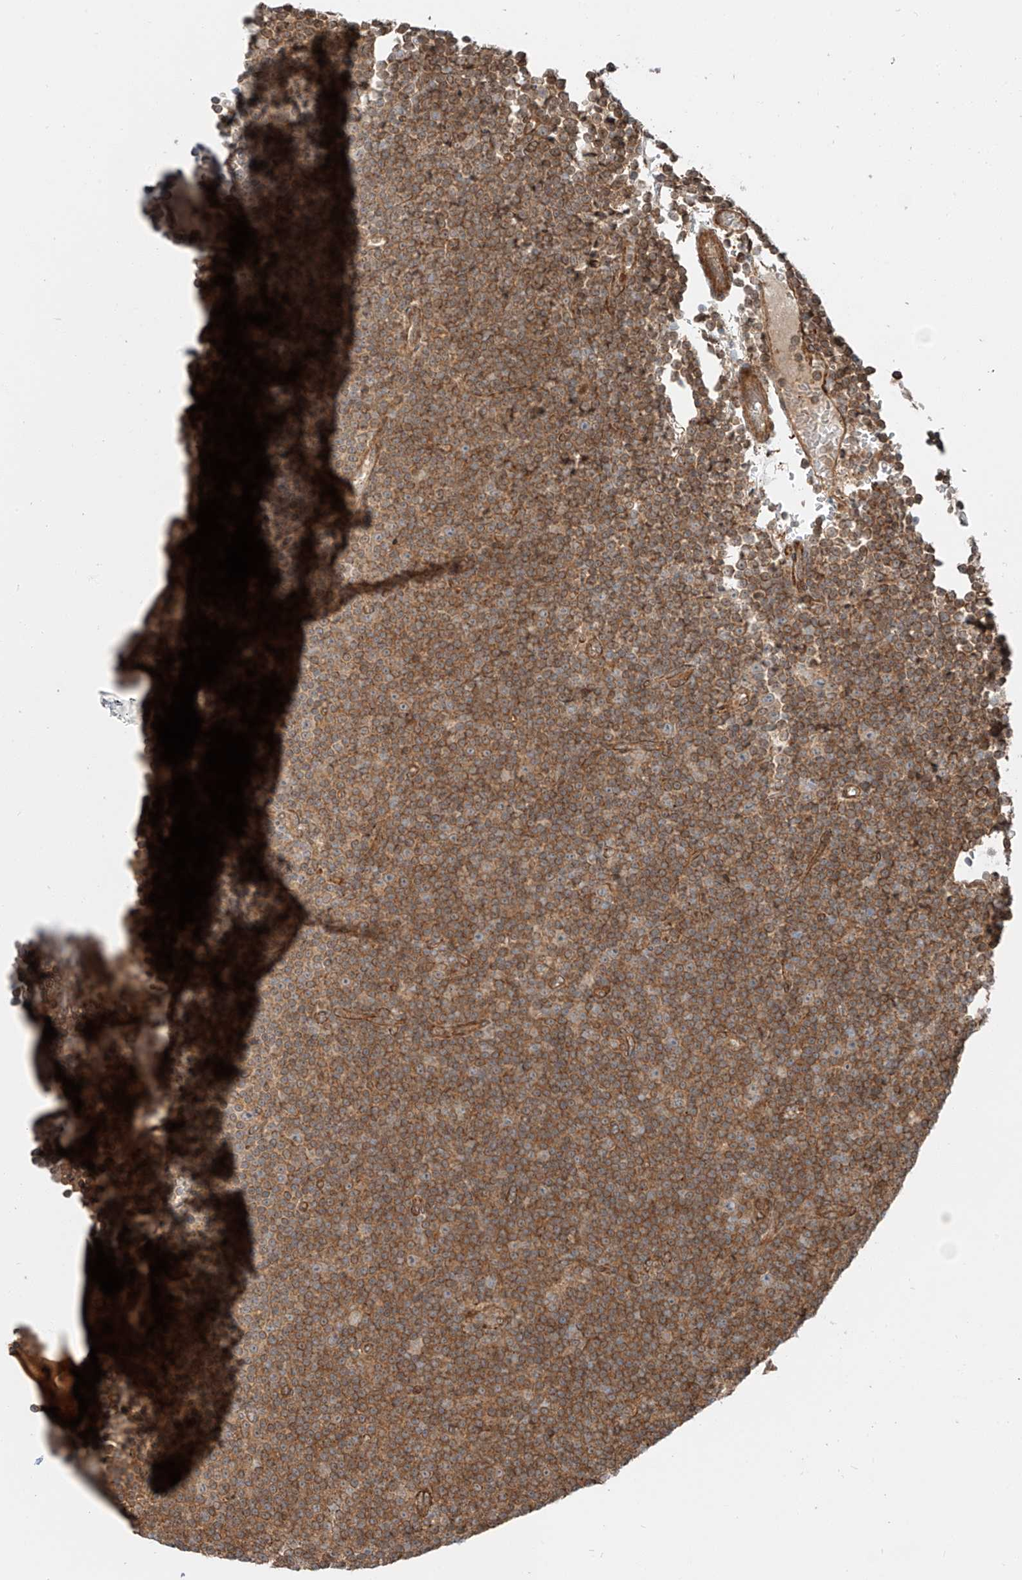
{"staining": {"intensity": "strong", "quantity": ">75%", "location": "cytoplasmic/membranous"}, "tissue": "lymphoma", "cell_type": "Tumor cells", "image_type": "cancer", "snomed": [{"axis": "morphology", "description": "Malignant lymphoma, non-Hodgkin's type, Low grade"}, {"axis": "topography", "description": "Lymph node"}], "caption": "This histopathology image reveals lymphoma stained with IHC to label a protein in brown. The cytoplasmic/membranous of tumor cells show strong positivity for the protein. Nuclei are counter-stained blue.", "gene": "USP48", "patient": {"sex": "female", "age": 67}}